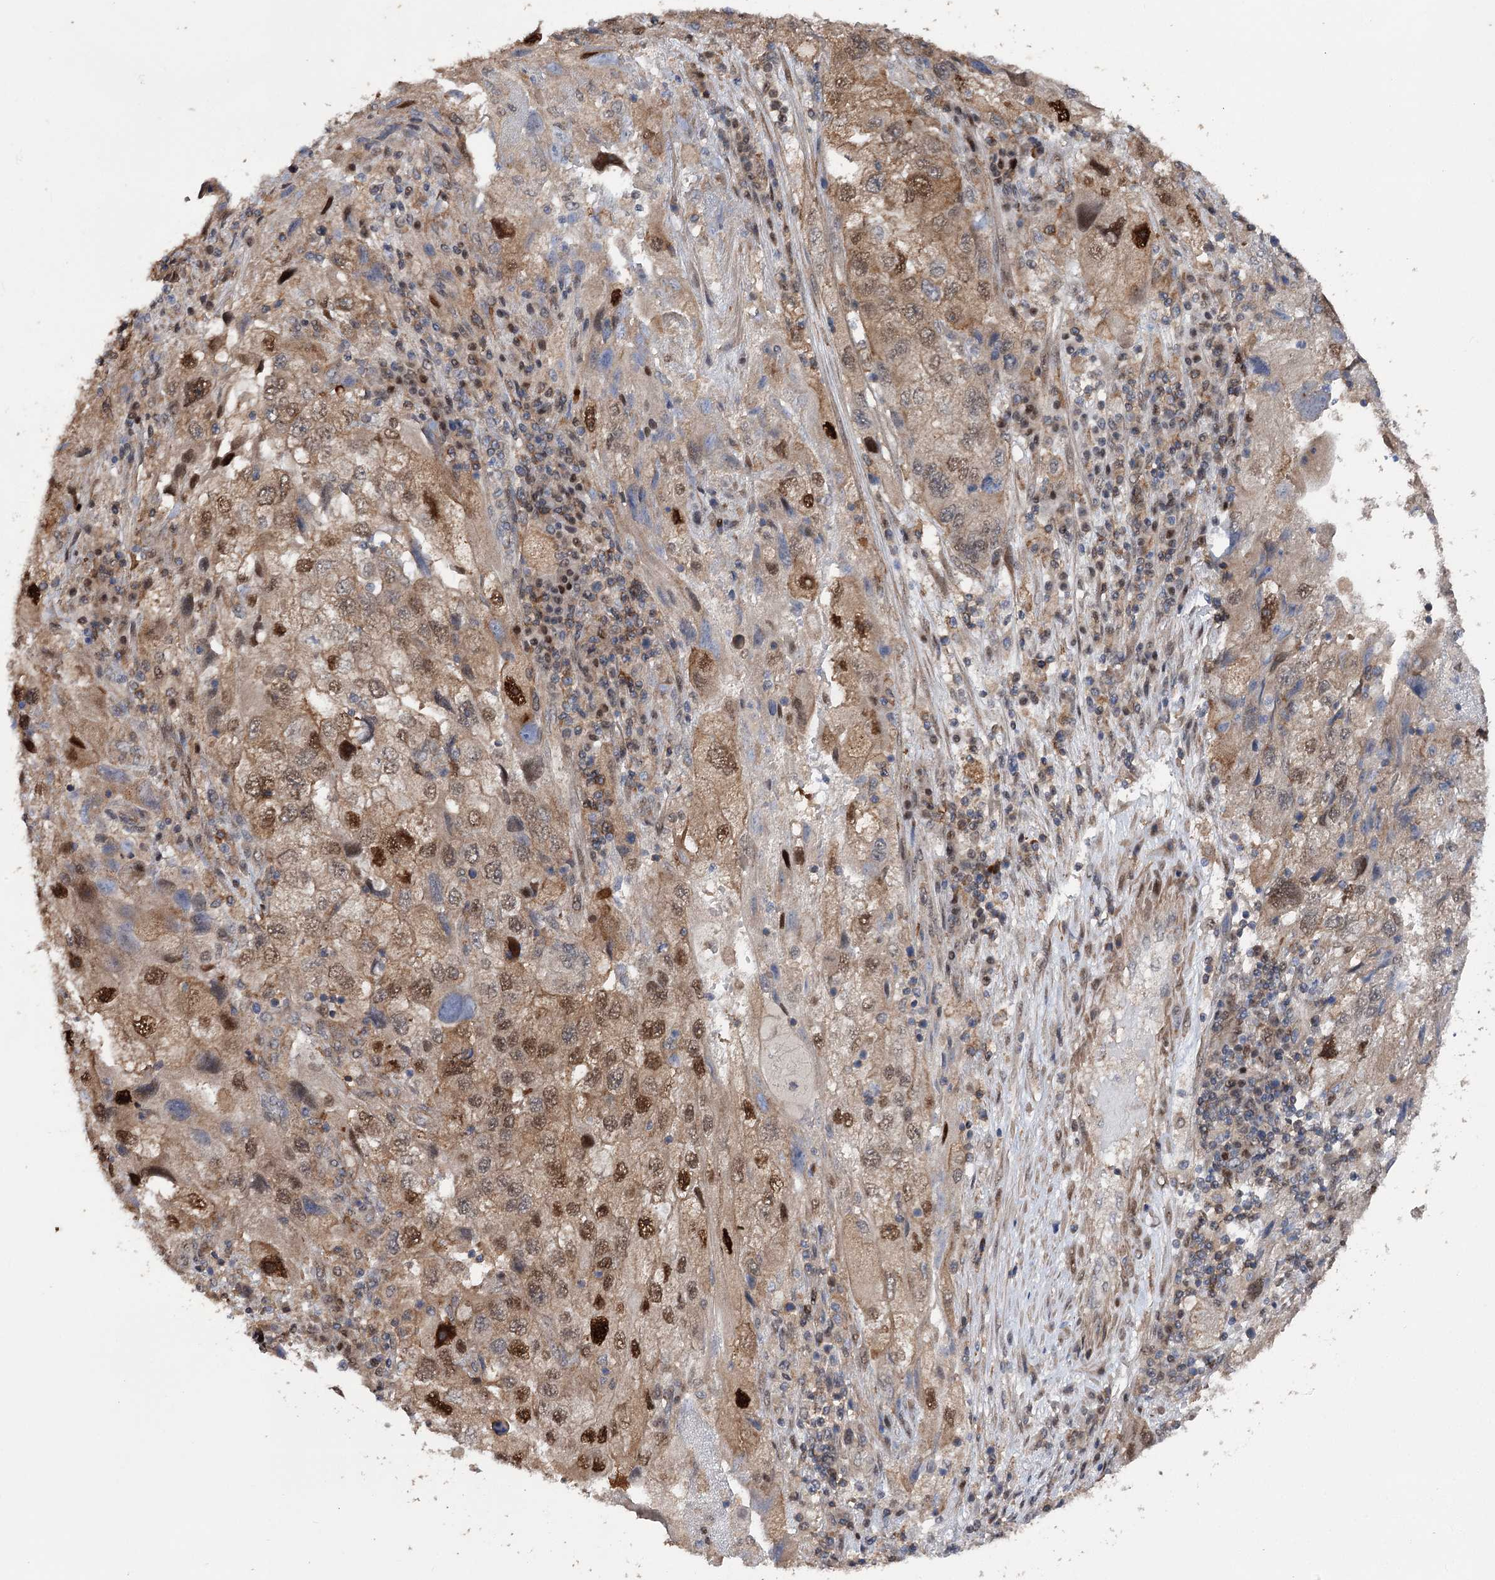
{"staining": {"intensity": "strong", "quantity": "<25%", "location": "cytoplasmic/membranous,nuclear"}, "tissue": "endometrial cancer", "cell_type": "Tumor cells", "image_type": "cancer", "snomed": [{"axis": "morphology", "description": "Adenocarcinoma, NOS"}, {"axis": "topography", "description": "Endometrium"}], "caption": "Endometrial cancer stained with DAB IHC shows medium levels of strong cytoplasmic/membranous and nuclear positivity in about <25% of tumor cells. Ihc stains the protein in brown and the nuclei are stained blue.", "gene": "STX6", "patient": {"sex": "female", "age": 49}}